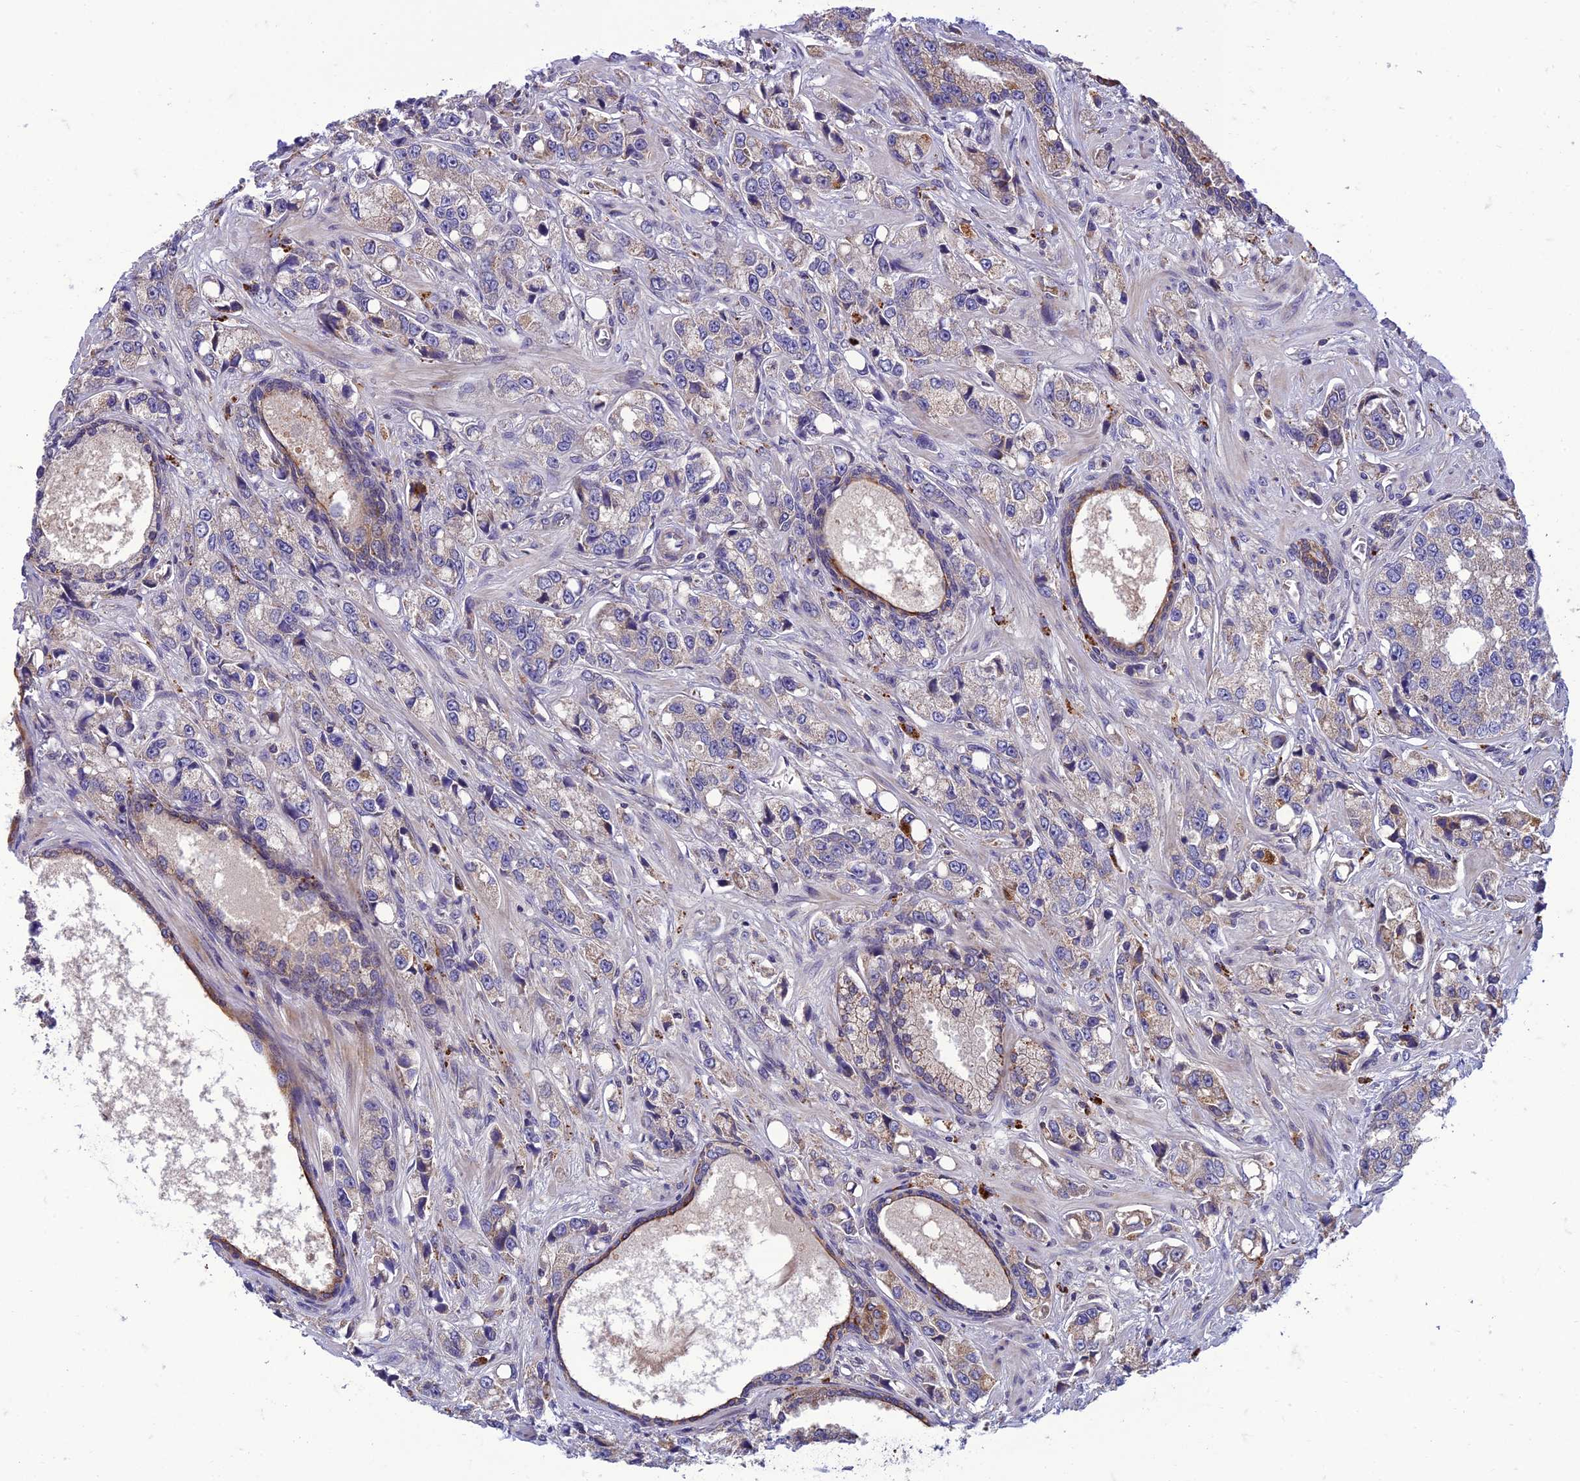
{"staining": {"intensity": "moderate", "quantity": "<25%", "location": "cytoplasmic/membranous"}, "tissue": "prostate cancer", "cell_type": "Tumor cells", "image_type": "cancer", "snomed": [{"axis": "morphology", "description": "Adenocarcinoma, High grade"}, {"axis": "topography", "description": "Prostate"}], "caption": "Prostate cancer was stained to show a protein in brown. There is low levels of moderate cytoplasmic/membranous positivity in approximately <25% of tumor cells.", "gene": "IRAK3", "patient": {"sex": "male", "age": 74}}